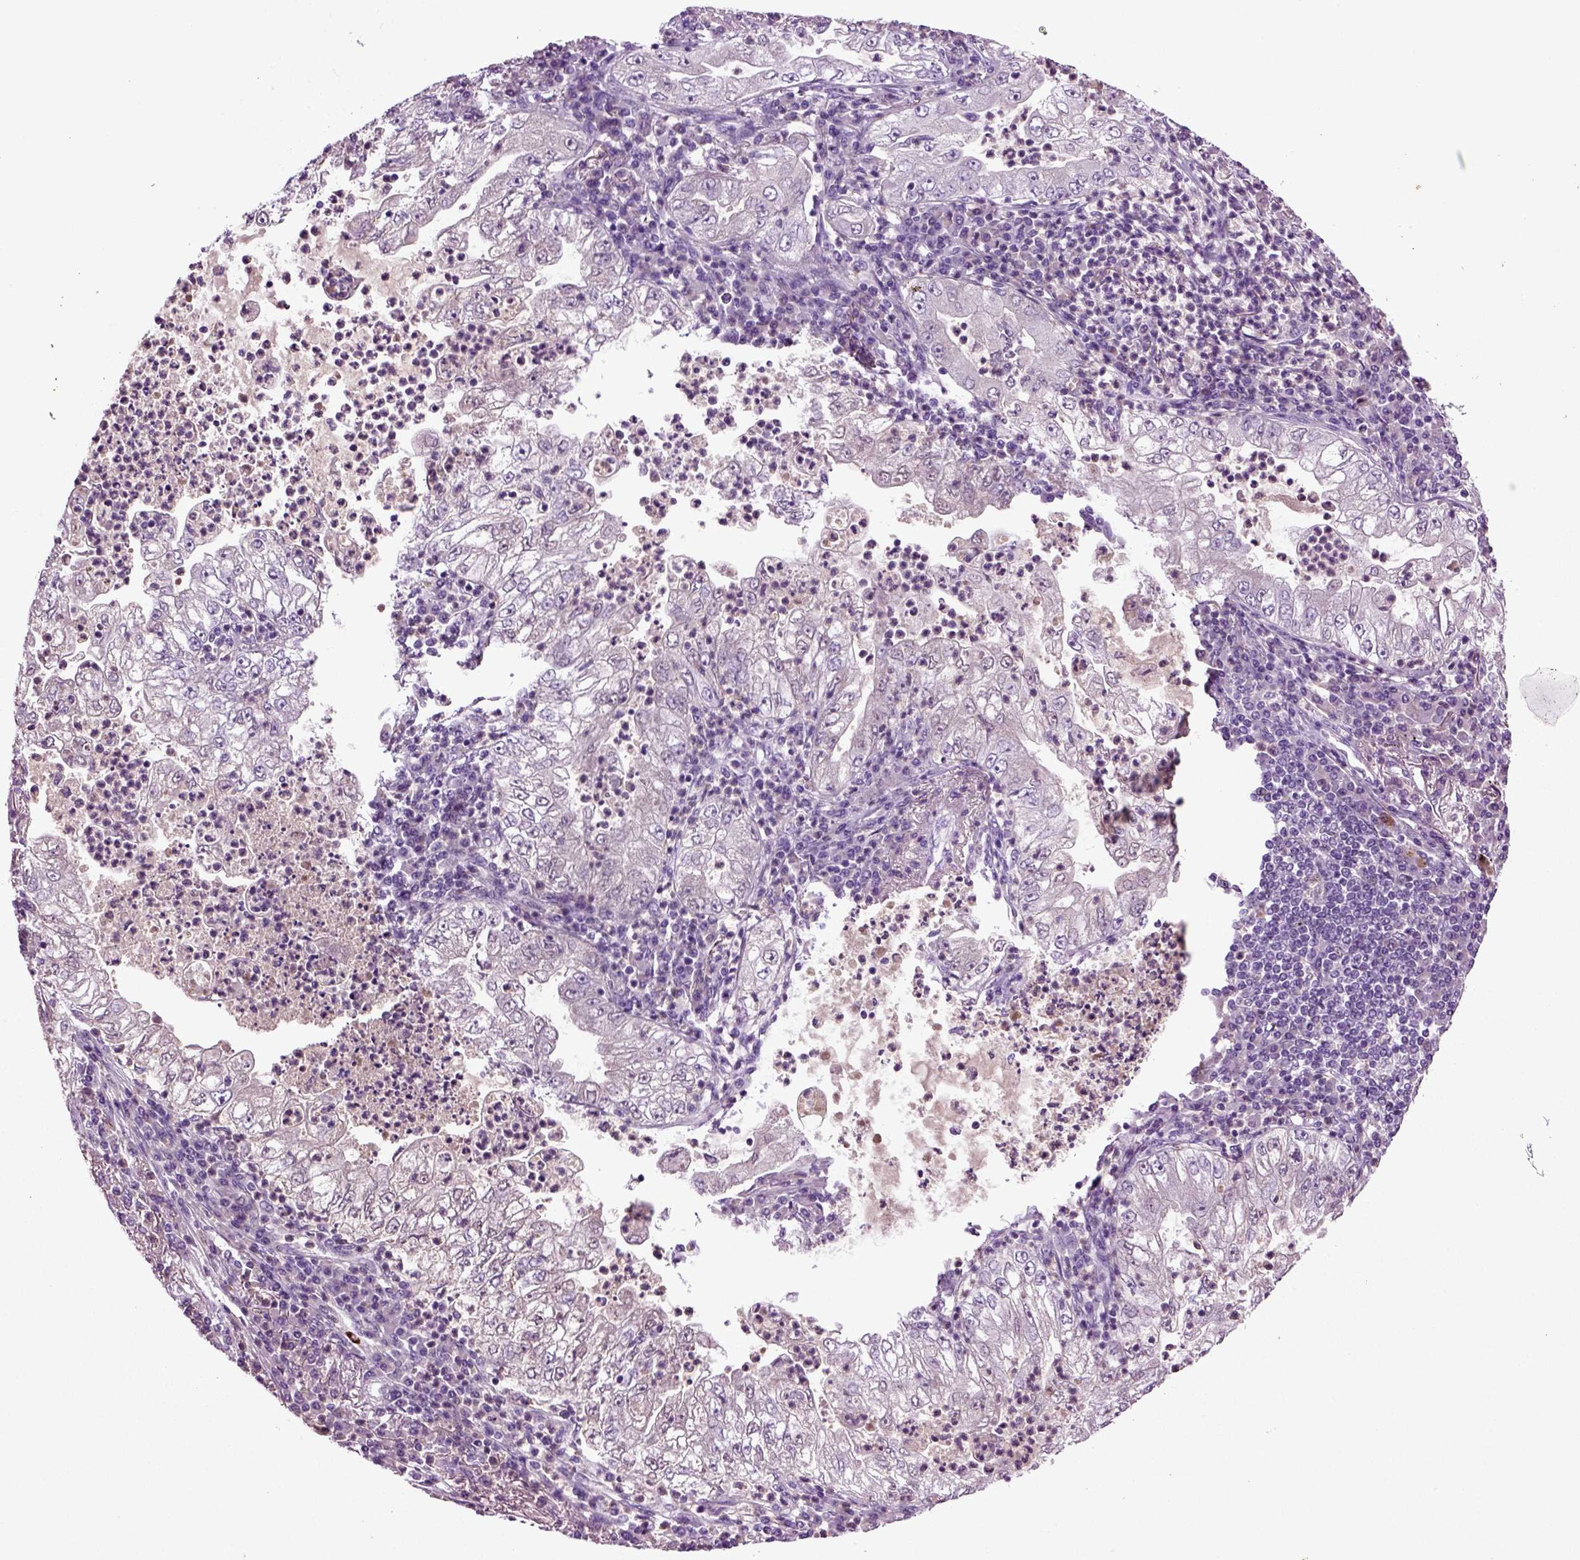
{"staining": {"intensity": "negative", "quantity": "none", "location": "none"}, "tissue": "lung cancer", "cell_type": "Tumor cells", "image_type": "cancer", "snomed": [{"axis": "morphology", "description": "Adenocarcinoma, NOS"}, {"axis": "topography", "description": "Lung"}], "caption": "This photomicrograph is of lung adenocarcinoma stained with immunohistochemistry (IHC) to label a protein in brown with the nuclei are counter-stained blue. There is no expression in tumor cells. The staining was performed using DAB to visualize the protein expression in brown, while the nuclei were stained in blue with hematoxylin (Magnification: 20x).", "gene": "FGF11", "patient": {"sex": "female", "age": 73}}